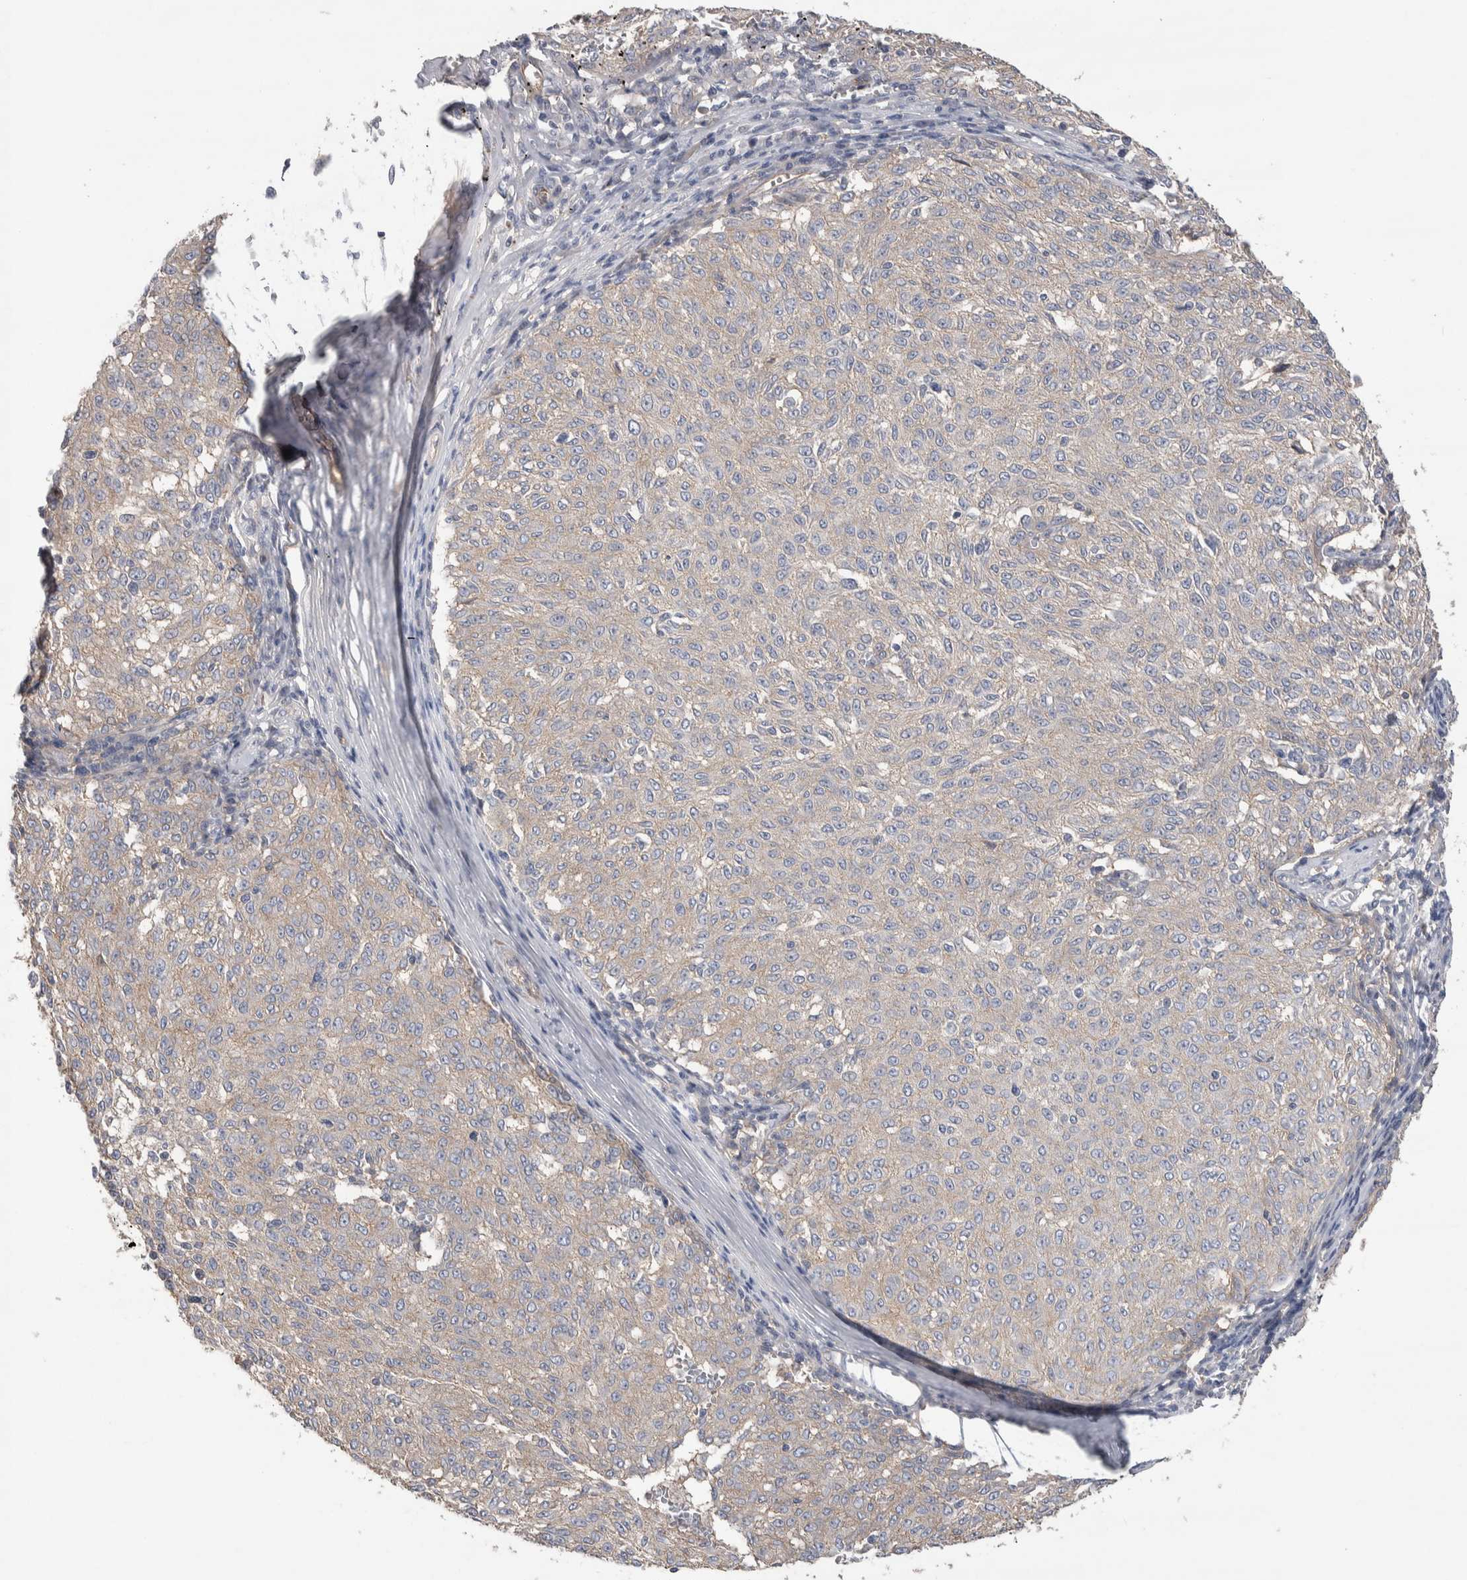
{"staining": {"intensity": "negative", "quantity": "none", "location": "none"}, "tissue": "melanoma", "cell_type": "Tumor cells", "image_type": "cancer", "snomed": [{"axis": "morphology", "description": "Malignant melanoma, NOS"}, {"axis": "topography", "description": "Skin"}], "caption": "Histopathology image shows no protein staining in tumor cells of malignant melanoma tissue.", "gene": "GCNA", "patient": {"sex": "female", "age": 72}}